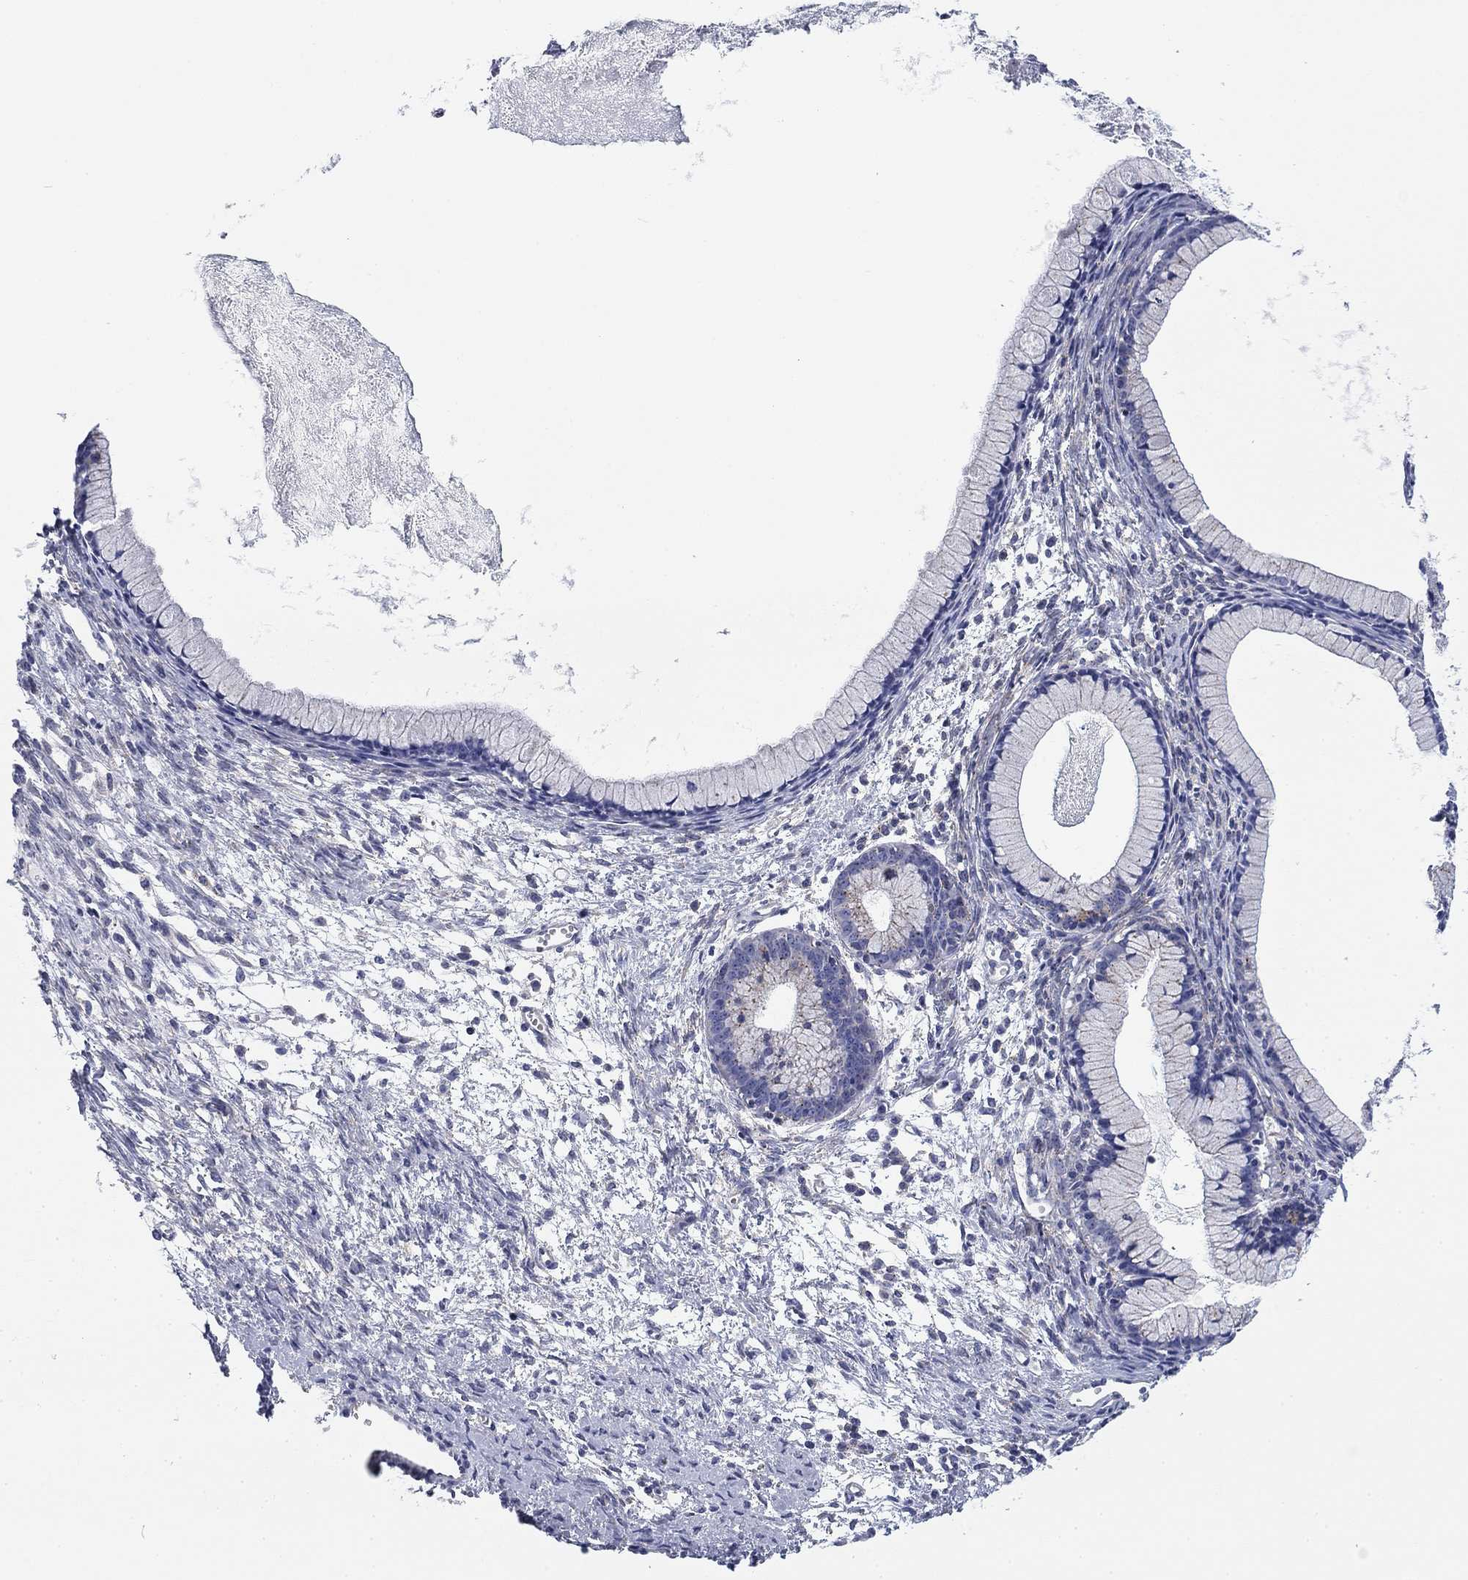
{"staining": {"intensity": "negative", "quantity": "none", "location": "none"}, "tissue": "ovarian cancer", "cell_type": "Tumor cells", "image_type": "cancer", "snomed": [{"axis": "morphology", "description": "Cystadenocarcinoma, mucinous, NOS"}, {"axis": "topography", "description": "Ovary"}], "caption": "DAB immunohistochemical staining of human ovarian mucinous cystadenocarcinoma exhibits no significant expression in tumor cells. Nuclei are stained in blue.", "gene": "NACAD", "patient": {"sex": "female", "age": 41}}